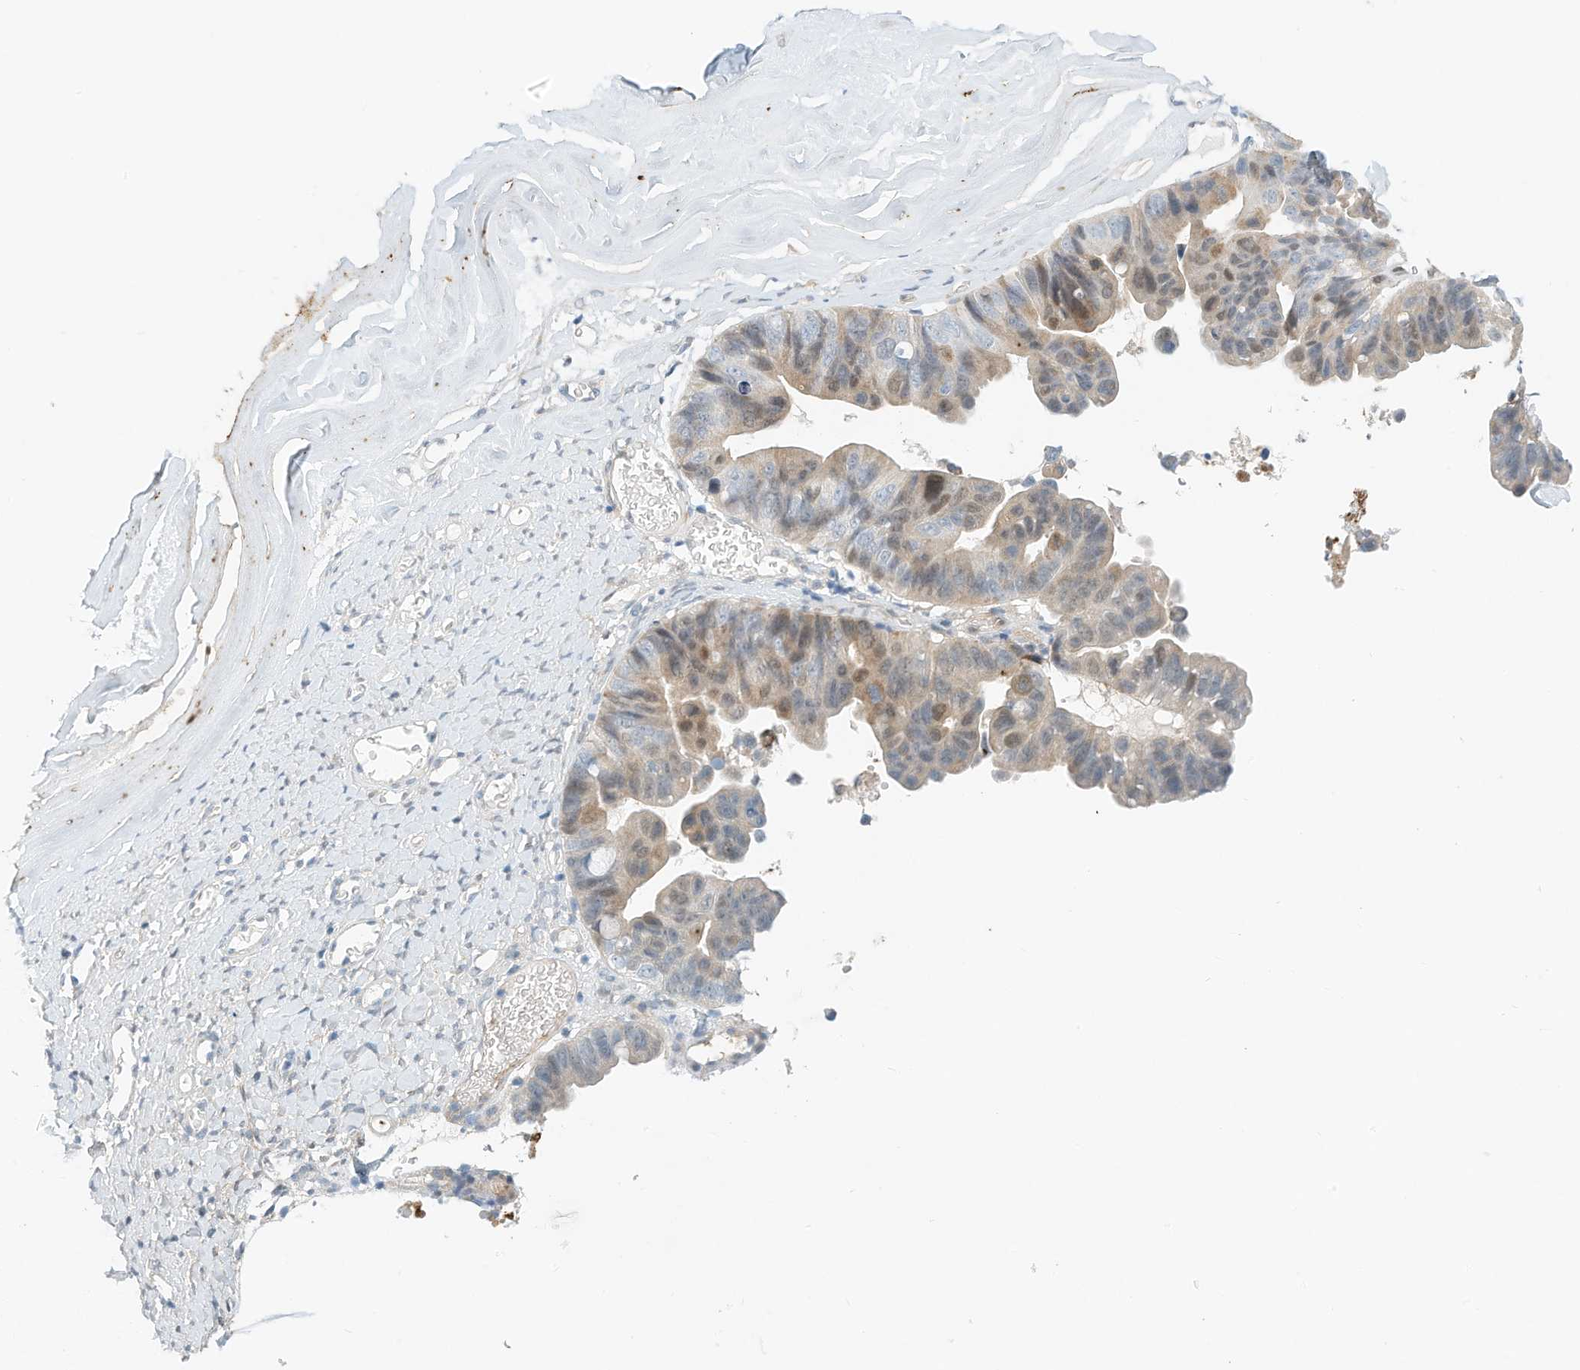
{"staining": {"intensity": "weak", "quantity": "<25%", "location": "cytoplasmic/membranous,nuclear"}, "tissue": "ovarian cancer", "cell_type": "Tumor cells", "image_type": "cancer", "snomed": [{"axis": "morphology", "description": "Cystadenocarcinoma, mucinous, NOS"}, {"axis": "topography", "description": "Ovary"}], "caption": "Tumor cells are negative for protein expression in human mucinous cystadenocarcinoma (ovarian).", "gene": "ARHGAP28", "patient": {"sex": "female", "age": 61}}